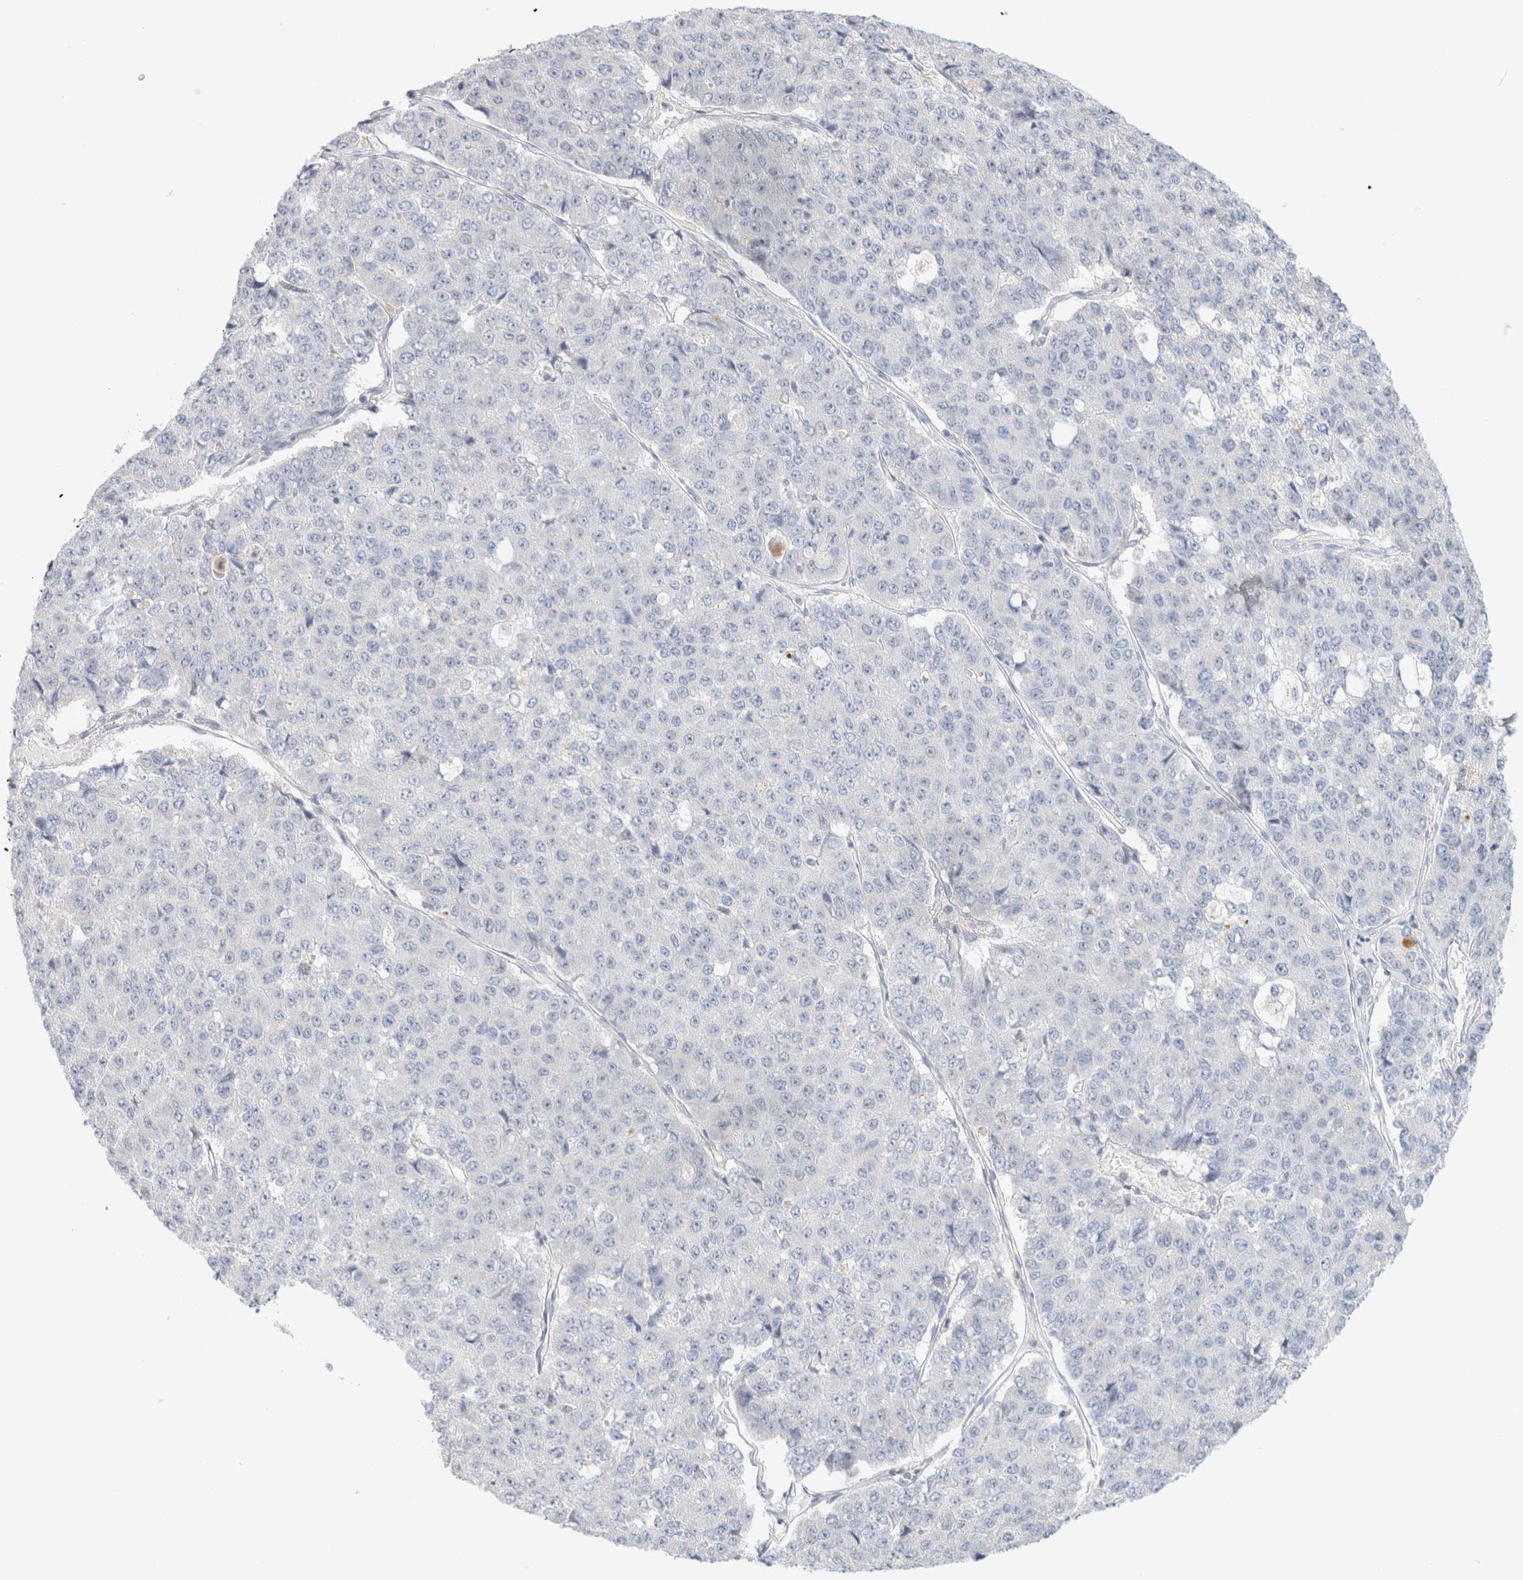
{"staining": {"intensity": "negative", "quantity": "none", "location": "none"}, "tissue": "pancreatic cancer", "cell_type": "Tumor cells", "image_type": "cancer", "snomed": [{"axis": "morphology", "description": "Adenocarcinoma, NOS"}, {"axis": "topography", "description": "Pancreas"}], "caption": "Micrograph shows no significant protein expression in tumor cells of adenocarcinoma (pancreatic).", "gene": "HEXD", "patient": {"sex": "male", "age": 50}}